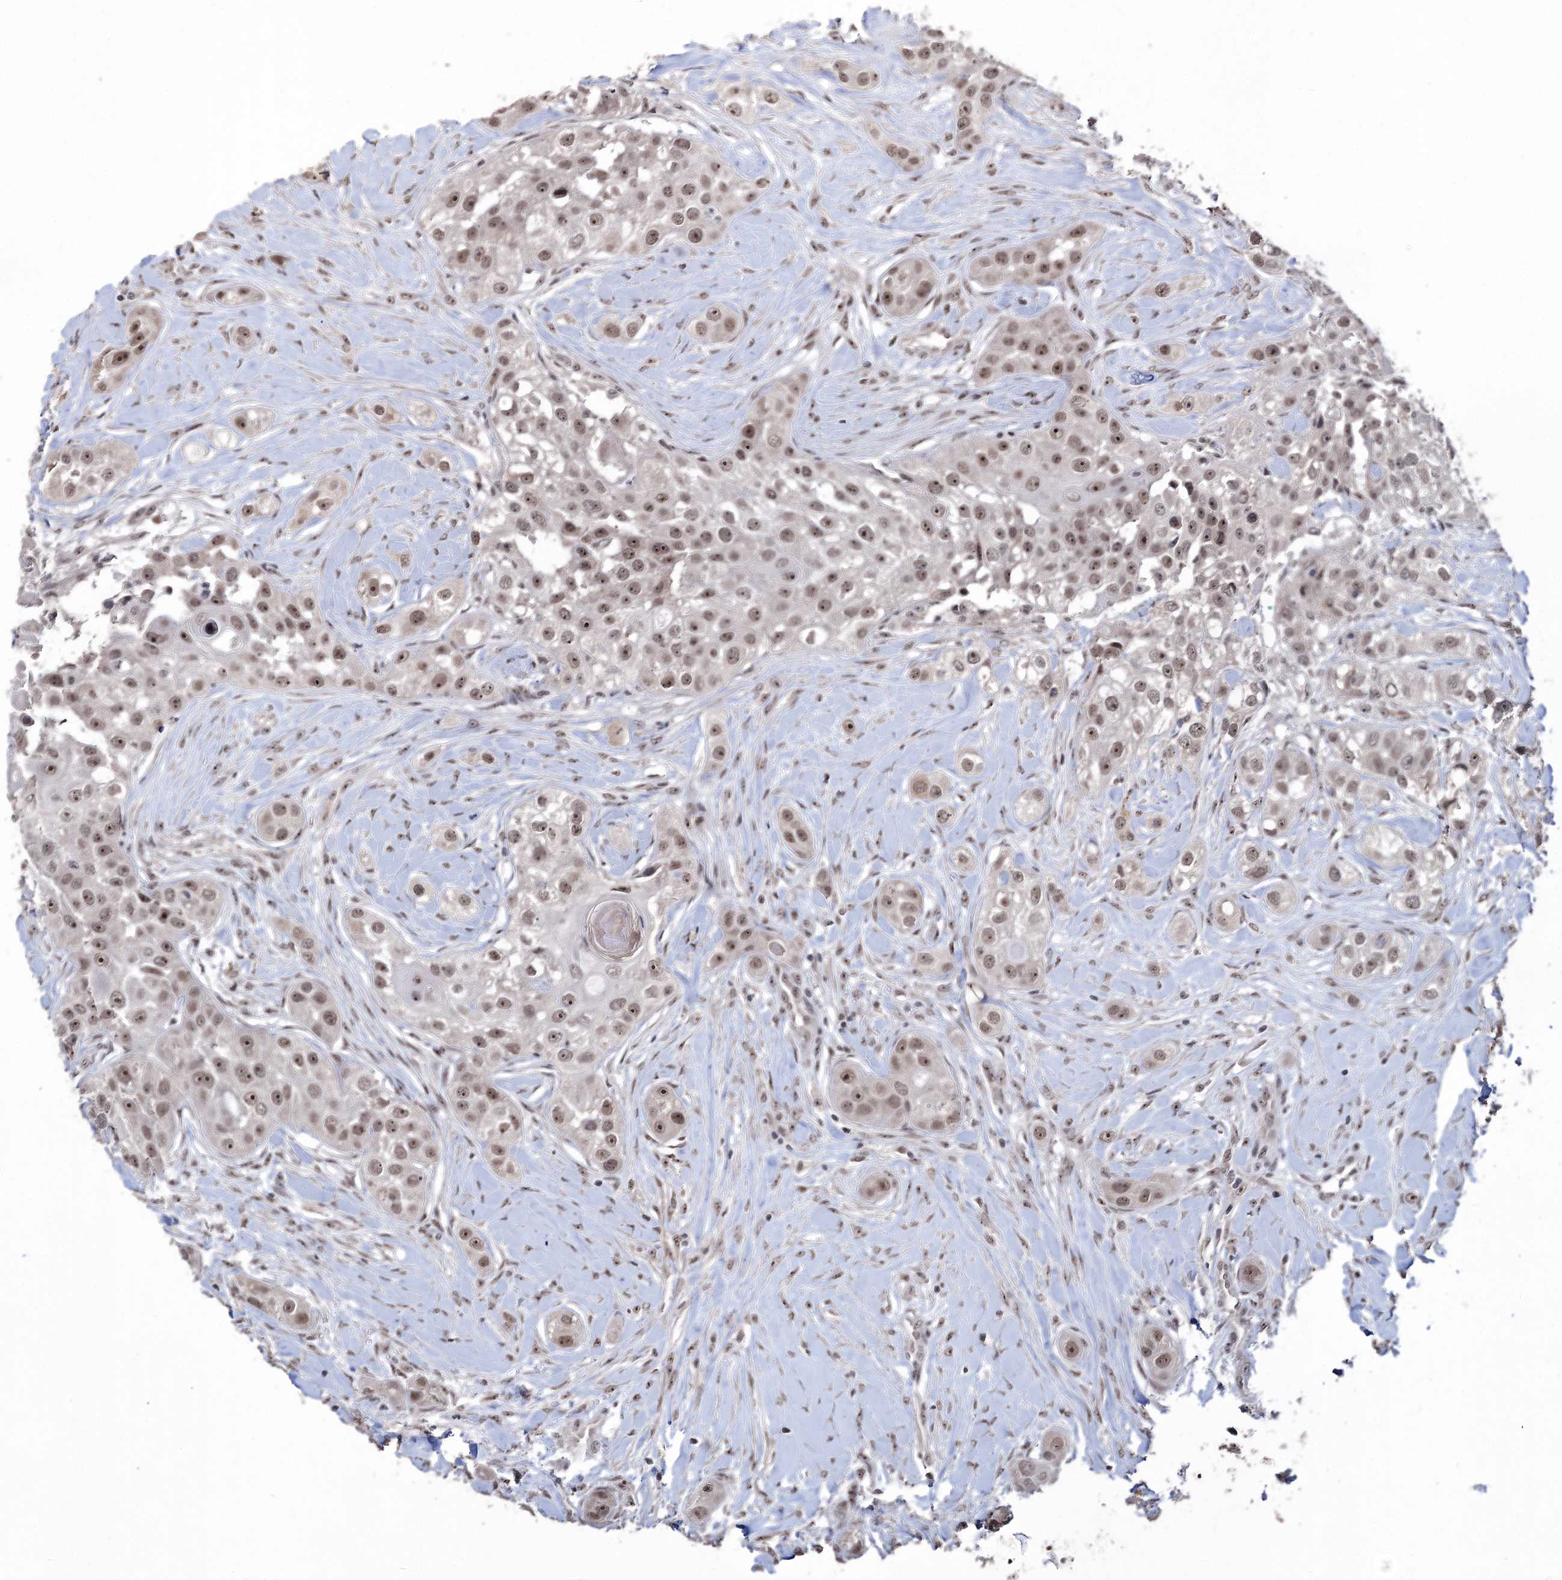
{"staining": {"intensity": "moderate", "quantity": ">75%", "location": "nuclear"}, "tissue": "head and neck cancer", "cell_type": "Tumor cells", "image_type": "cancer", "snomed": [{"axis": "morphology", "description": "Normal tissue, NOS"}, {"axis": "morphology", "description": "Squamous cell carcinoma, NOS"}, {"axis": "topography", "description": "Skeletal muscle"}, {"axis": "topography", "description": "Head-Neck"}], "caption": "Tumor cells reveal medium levels of moderate nuclear expression in approximately >75% of cells in head and neck cancer.", "gene": "VGLL4", "patient": {"sex": "male", "age": 51}}